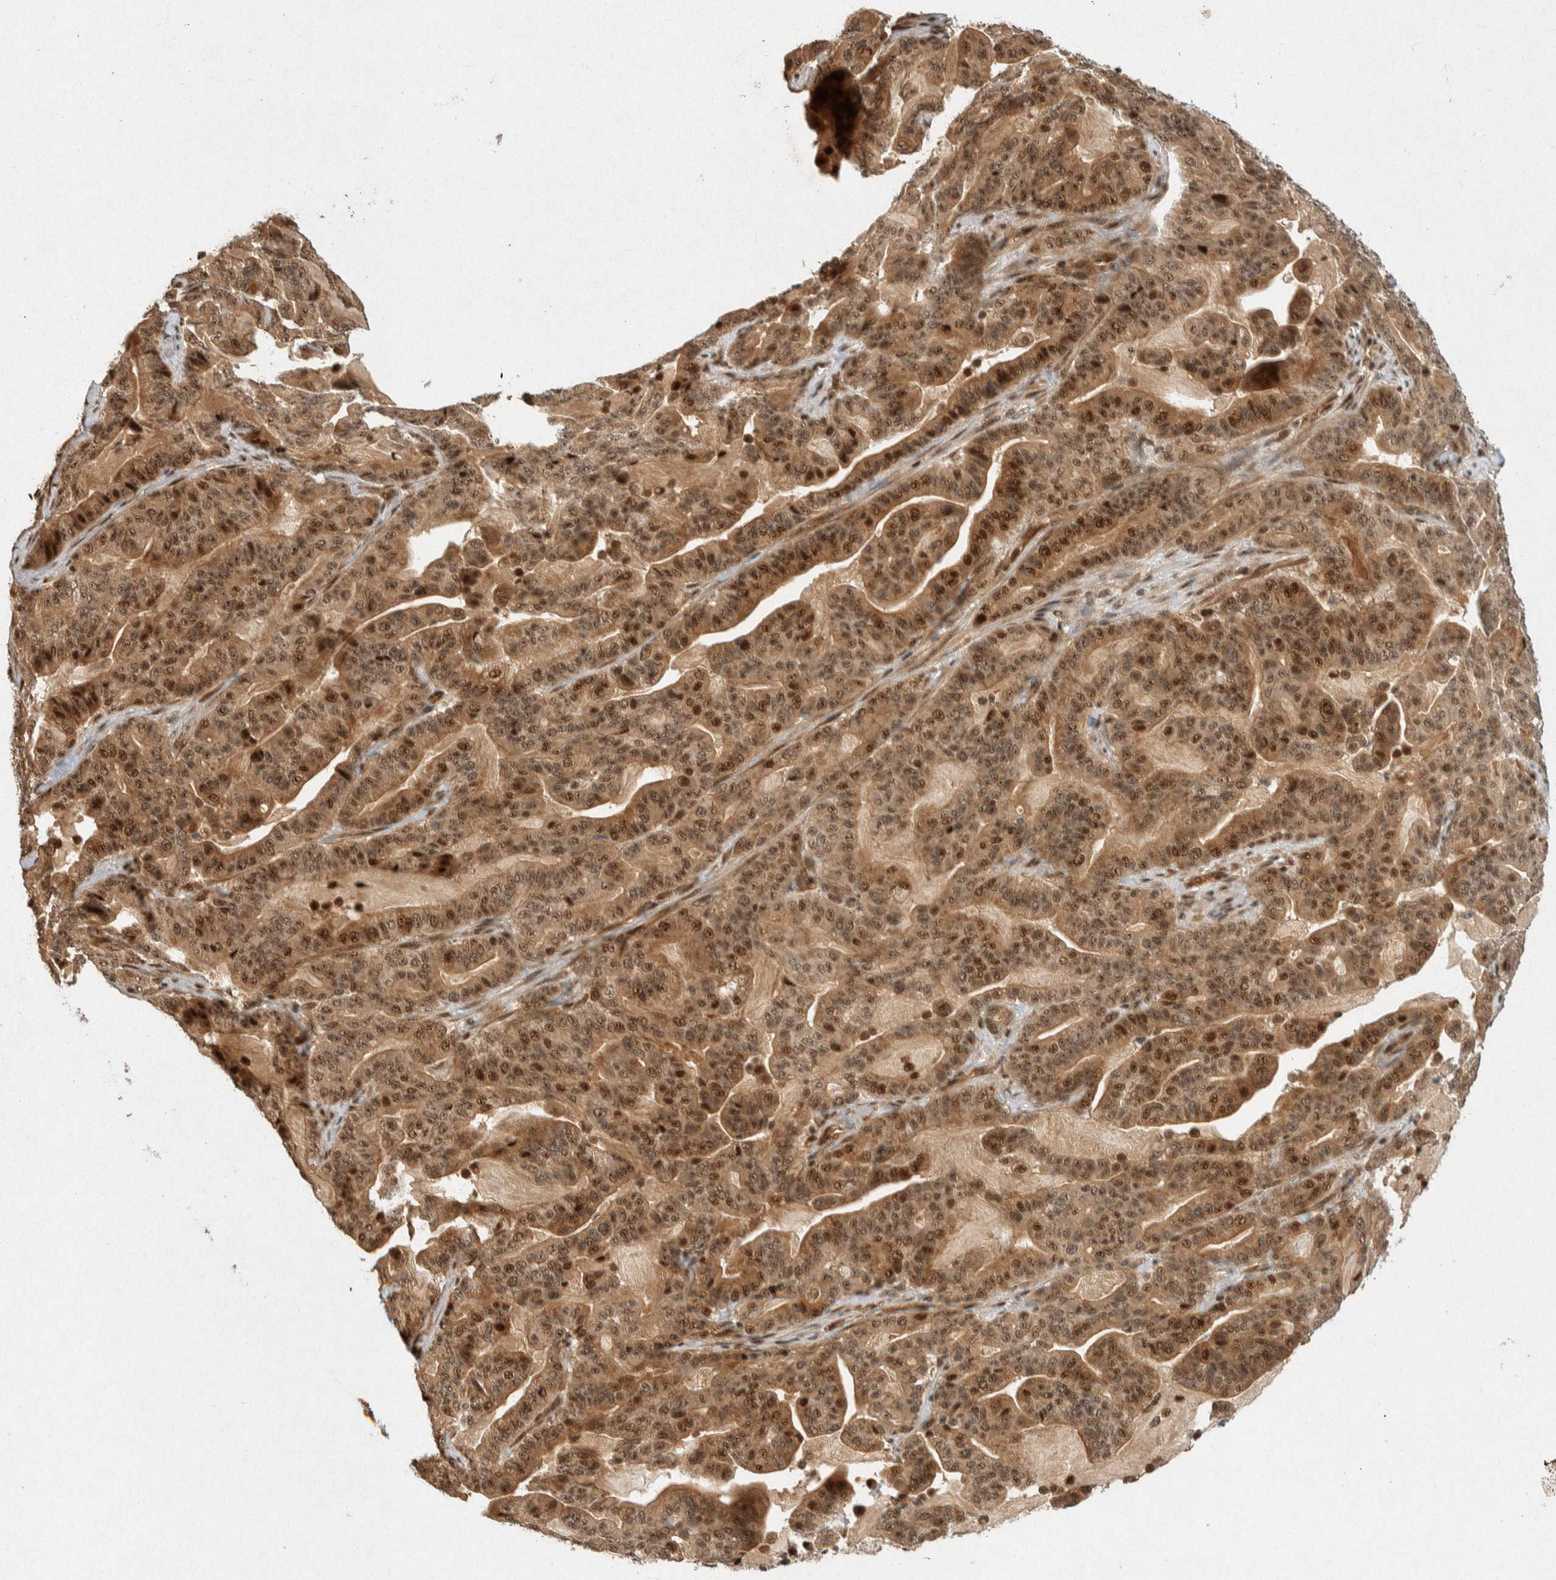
{"staining": {"intensity": "moderate", "quantity": ">75%", "location": "cytoplasmic/membranous,nuclear"}, "tissue": "pancreatic cancer", "cell_type": "Tumor cells", "image_type": "cancer", "snomed": [{"axis": "morphology", "description": "Adenocarcinoma, NOS"}, {"axis": "topography", "description": "Pancreas"}], "caption": "Tumor cells reveal medium levels of moderate cytoplasmic/membranous and nuclear staining in about >75% of cells in human pancreatic adenocarcinoma. The staining was performed using DAB, with brown indicating positive protein expression. Nuclei are stained blue with hematoxylin.", "gene": "TOR1B", "patient": {"sex": "male", "age": 63}}